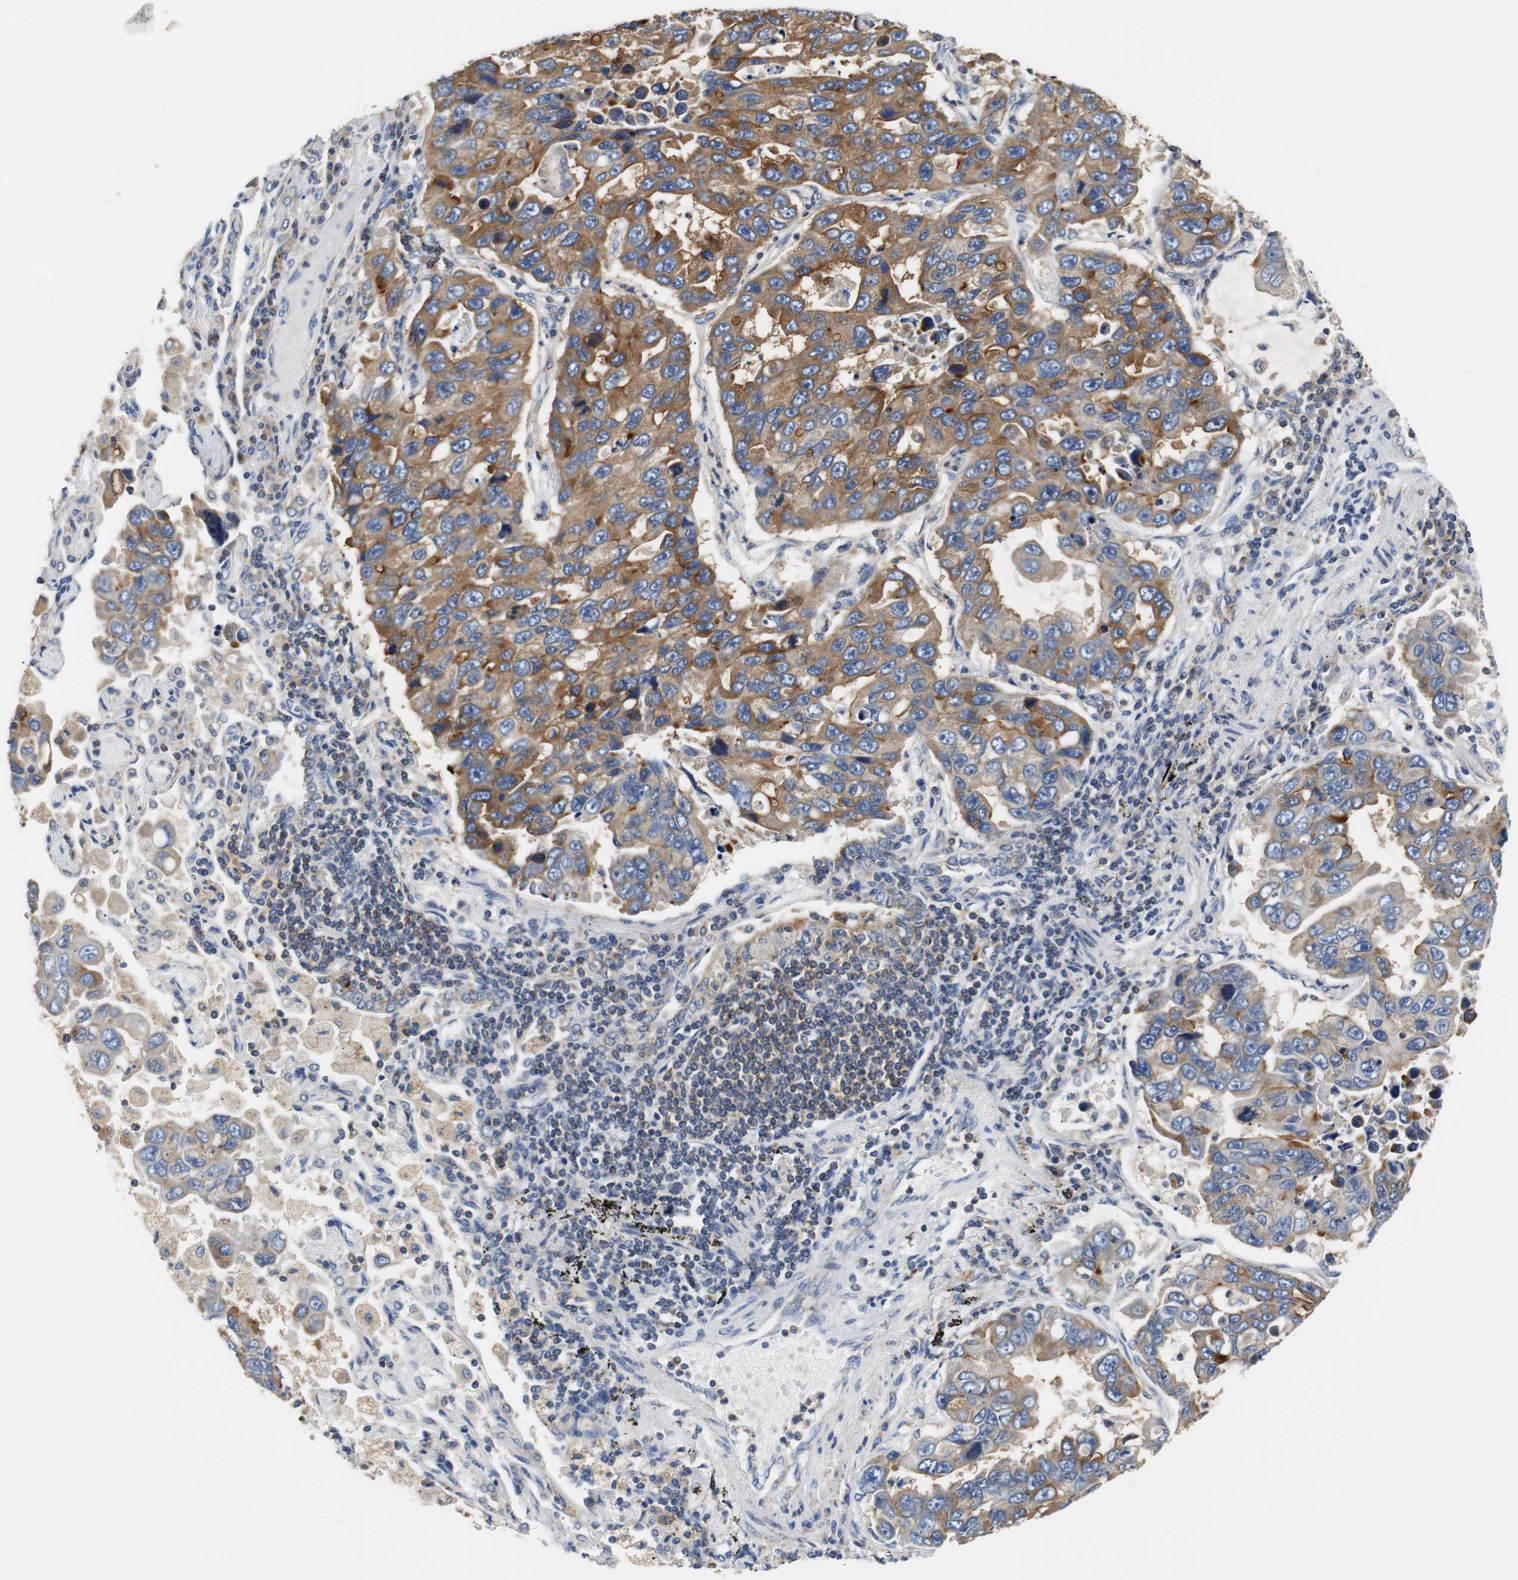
{"staining": {"intensity": "strong", "quantity": ">75%", "location": "cytoplasmic/membranous"}, "tissue": "lung cancer", "cell_type": "Tumor cells", "image_type": "cancer", "snomed": [{"axis": "morphology", "description": "Adenocarcinoma, NOS"}, {"axis": "topography", "description": "Lung"}], "caption": "Tumor cells exhibit high levels of strong cytoplasmic/membranous expression in approximately >75% of cells in human lung cancer (adenocarcinoma).", "gene": "VAMP8", "patient": {"sex": "male", "age": 64}}